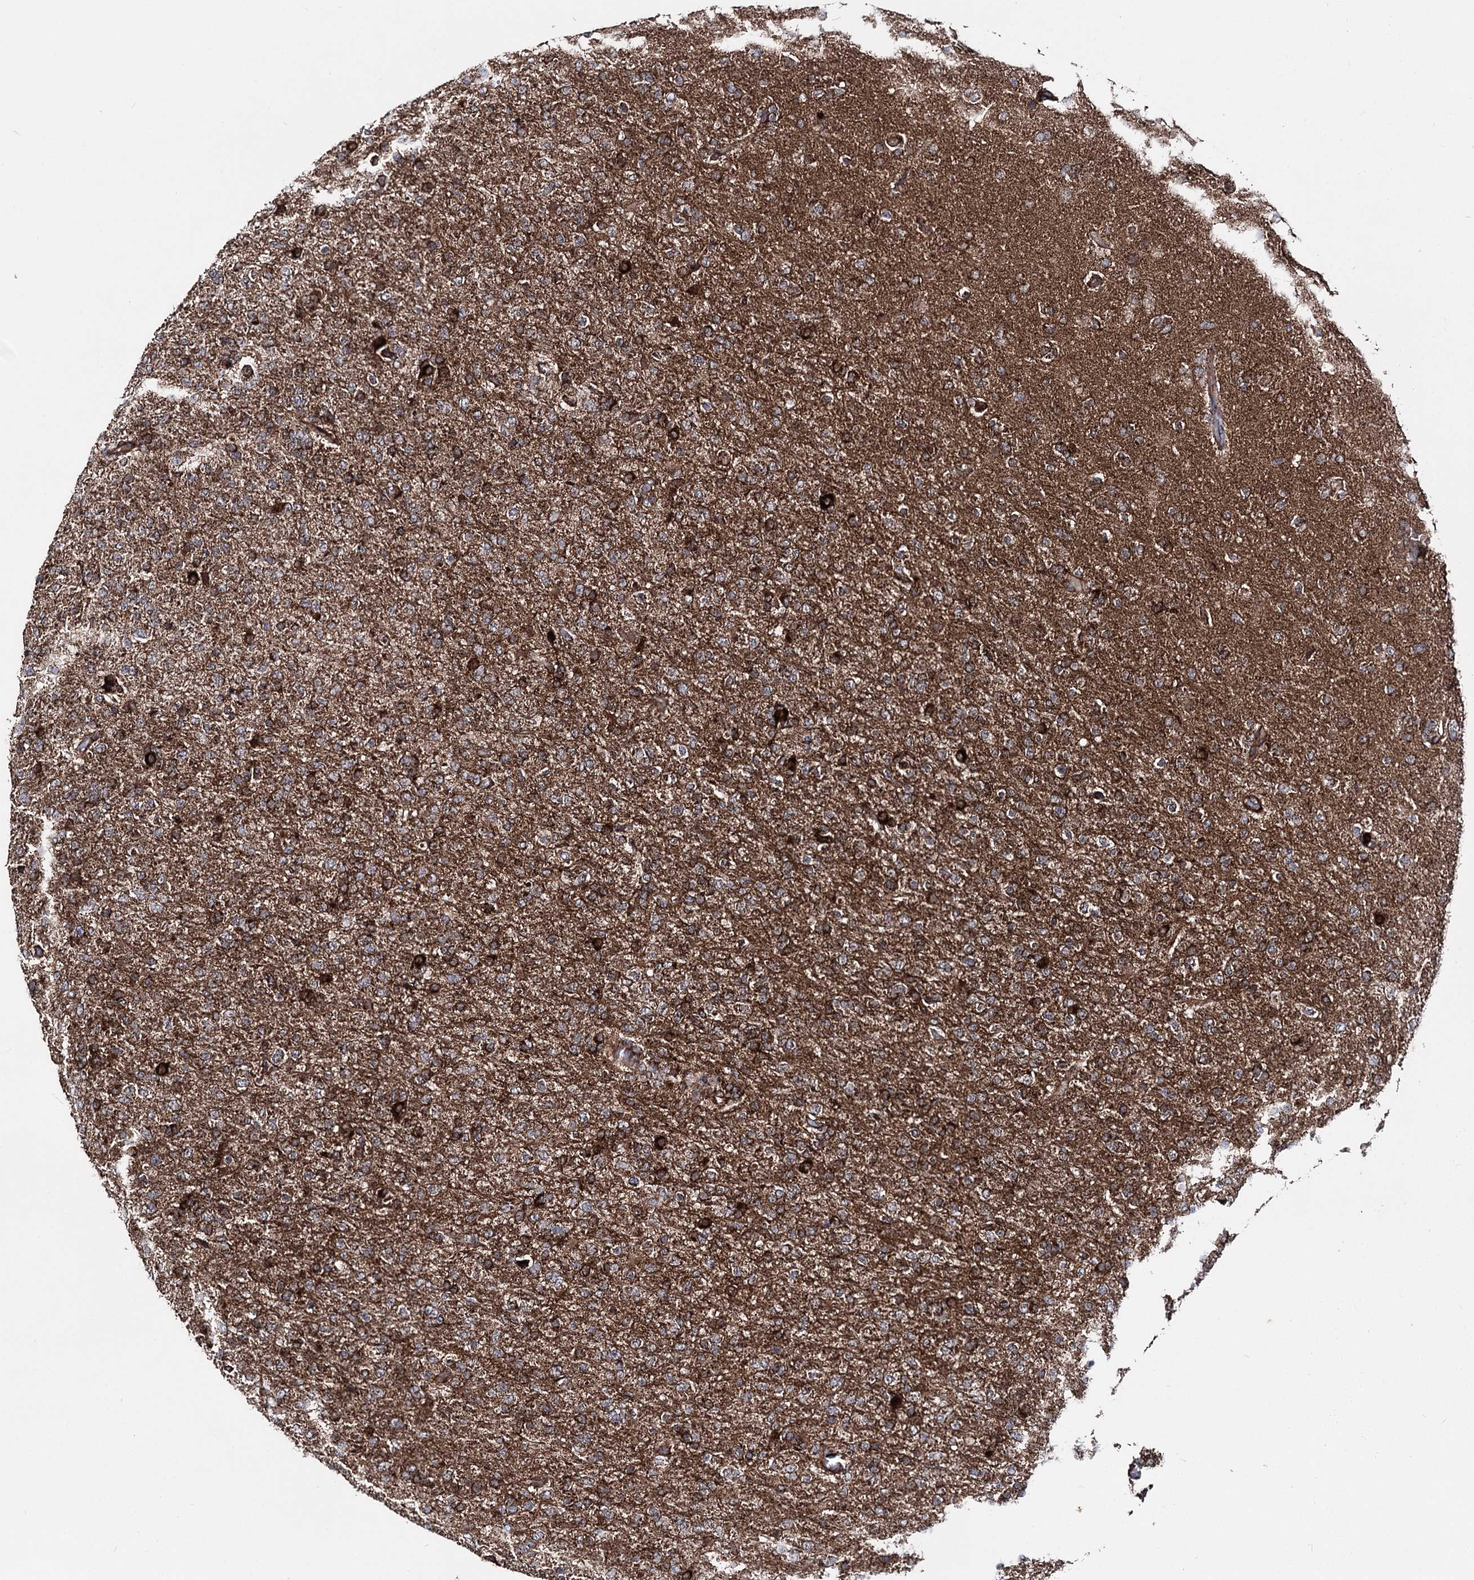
{"staining": {"intensity": "moderate", "quantity": "25%-75%", "location": "cytoplasmic/membranous"}, "tissue": "glioma", "cell_type": "Tumor cells", "image_type": "cancer", "snomed": [{"axis": "morphology", "description": "Glioma, malignant, High grade"}, {"axis": "topography", "description": "Brain"}], "caption": "Glioma stained for a protein shows moderate cytoplasmic/membranous positivity in tumor cells.", "gene": "FGFR1OP2", "patient": {"sex": "female", "age": 74}}